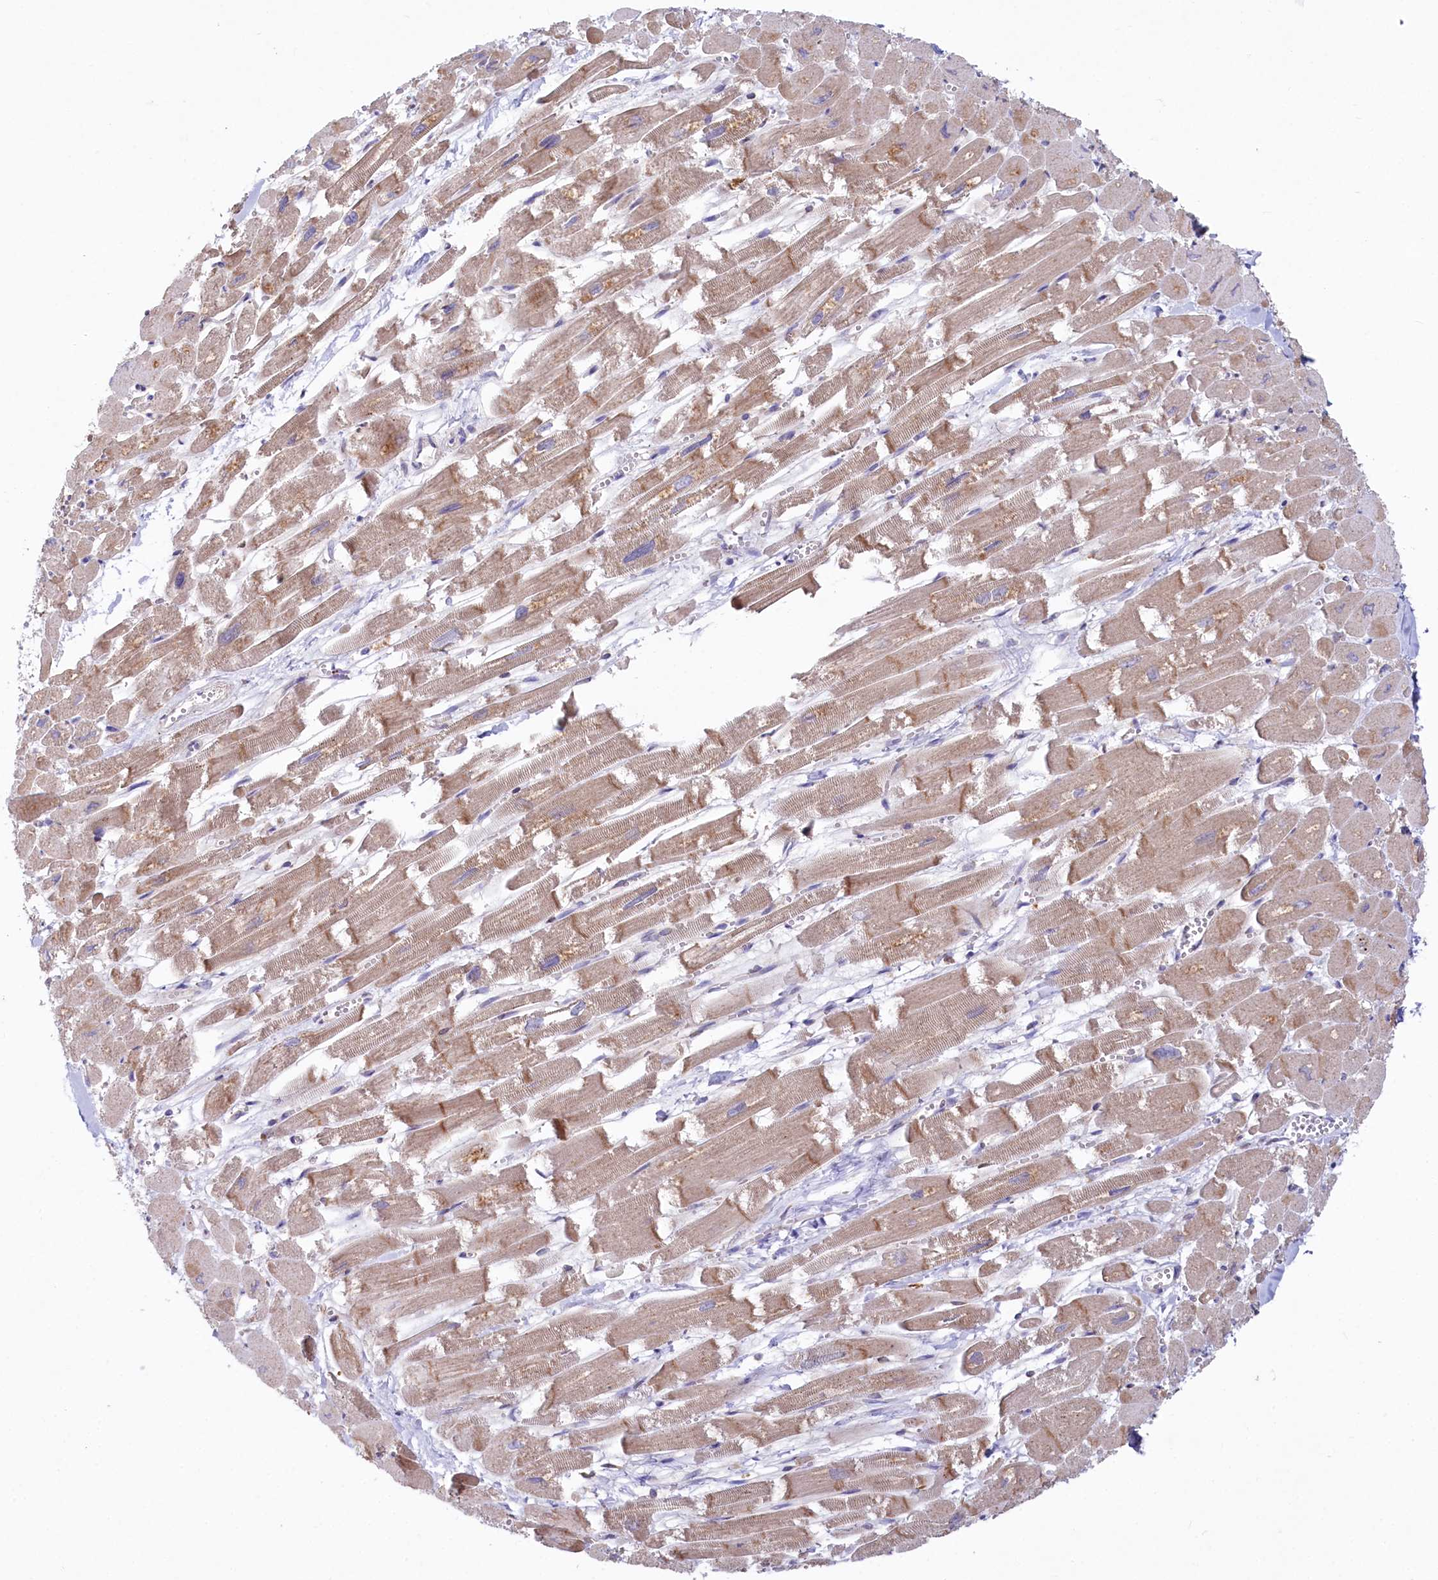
{"staining": {"intensity": "moderate", "quantity": ">75%", "location": "cytoplasmic/membranous"}, "tissue": "heart muscle", "cell_type": "Cardiomyocytes", "image_type": "normal", "snomed": [{"axis": "morphology", "description": "Normal tissue, NOS"}, {"axis": "topography", "description": "Heart"}], "caption": "A medium amount of moderate cytoplasmic/membranous staining is present in about >75% of cardiomyocytes in normal heart muscle. The staining is performed using DAB brown chromogen to label protein expression. The nuclei are counter-stained blue using hematoxylin.", "gene": "CHID1", "patient": {"sex": "male", "age": 54}}